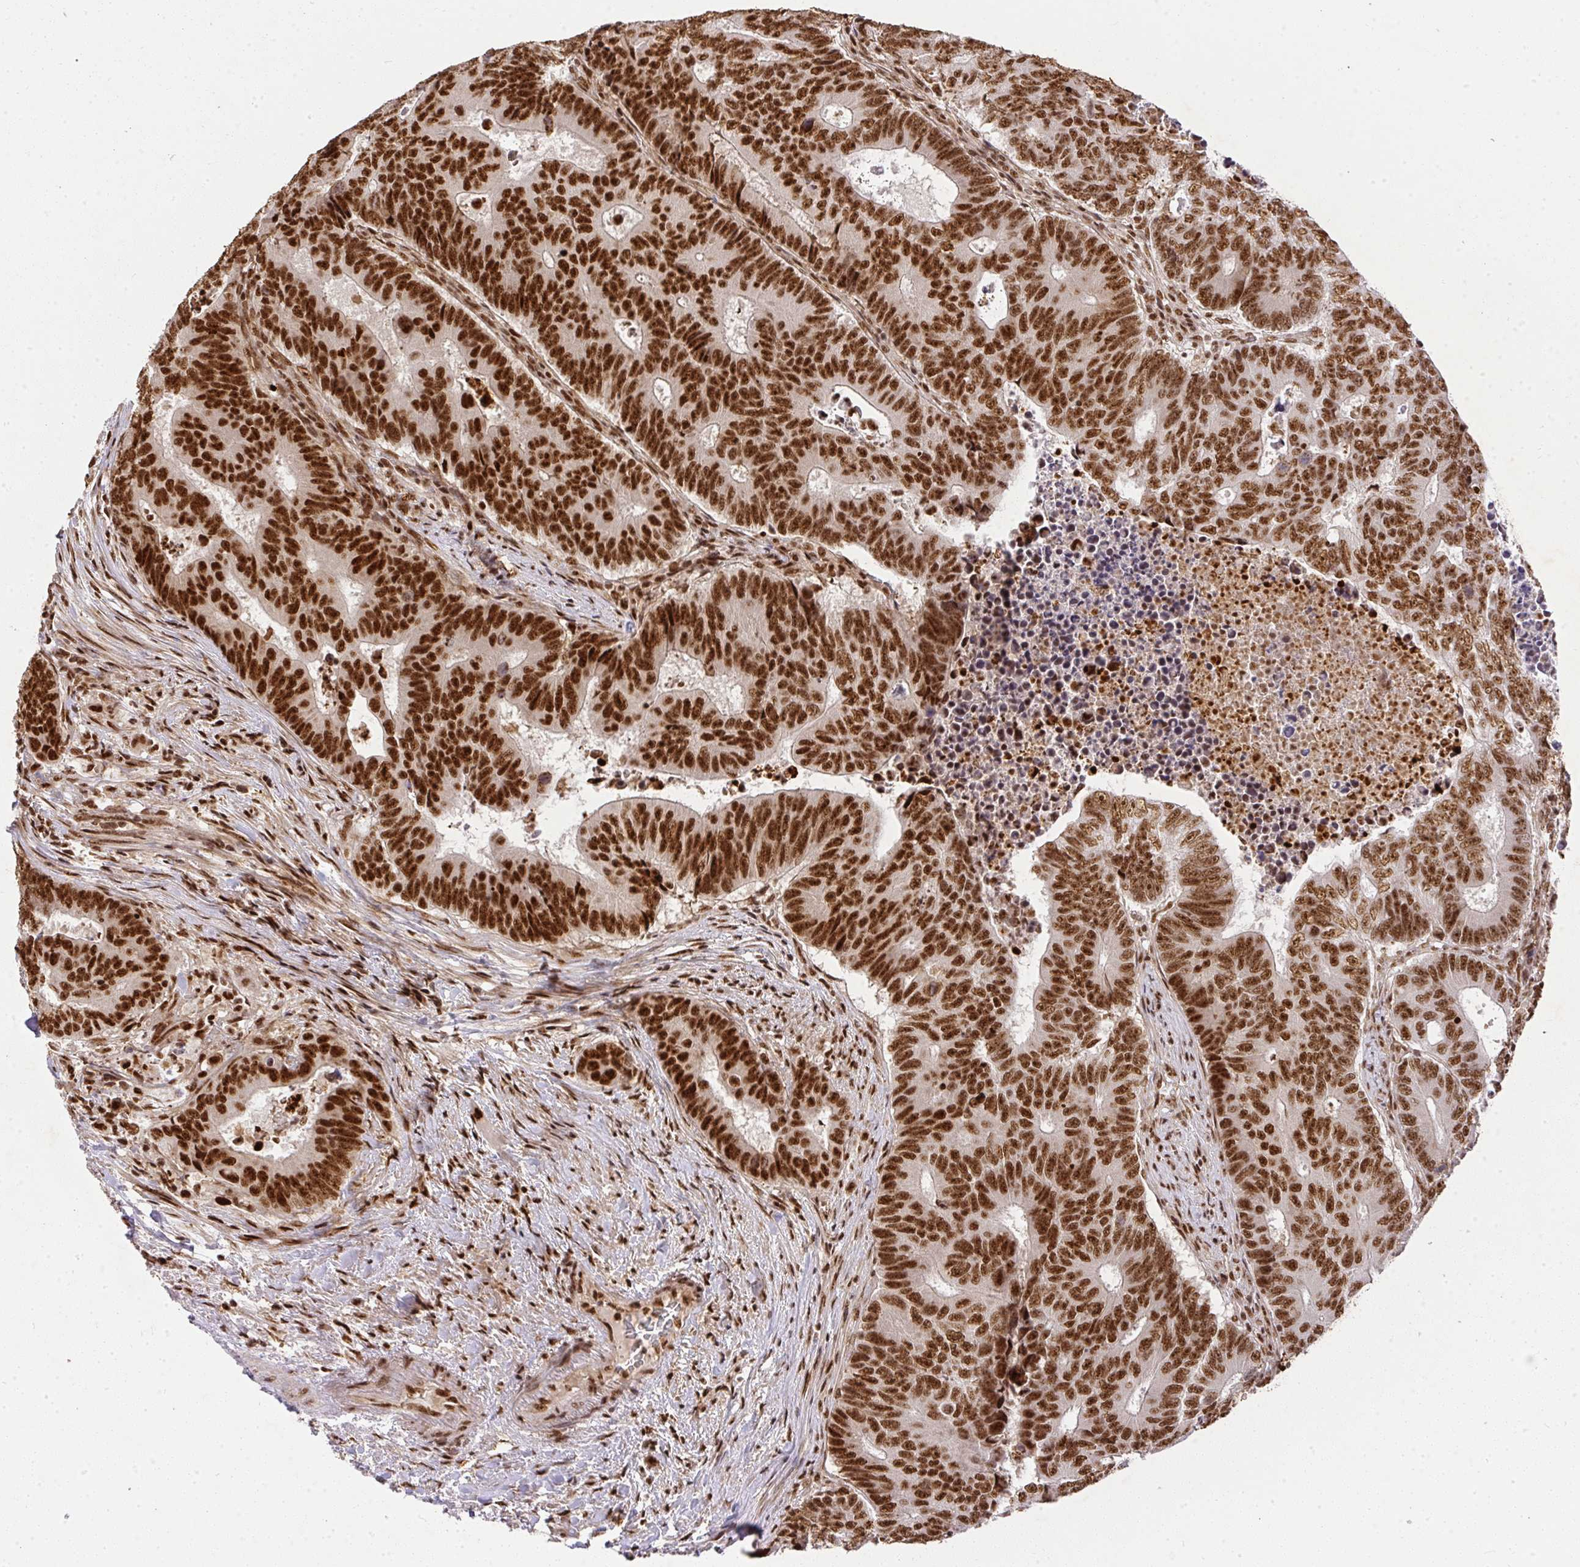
{"staining": {"intensity": "strong", "quantity": ">75%", "location": "nuclear"}, "tissue": "colorectal cancer", "cell_type": "Tumor cells", "image_type": "cancer", "snomed": [{"axis": "morphology", "description": "Adenocarcinoma, NOS"}, {"axis": "topography", "description": "Colon"}], "caption": "A brown stain shows strong nuclear positivity of a protein in human colorectal cancer tumor cells. Nuclei are stained in blue.", "gene": "U2AF1", "patient": {"sex": "female", "age": 48}}